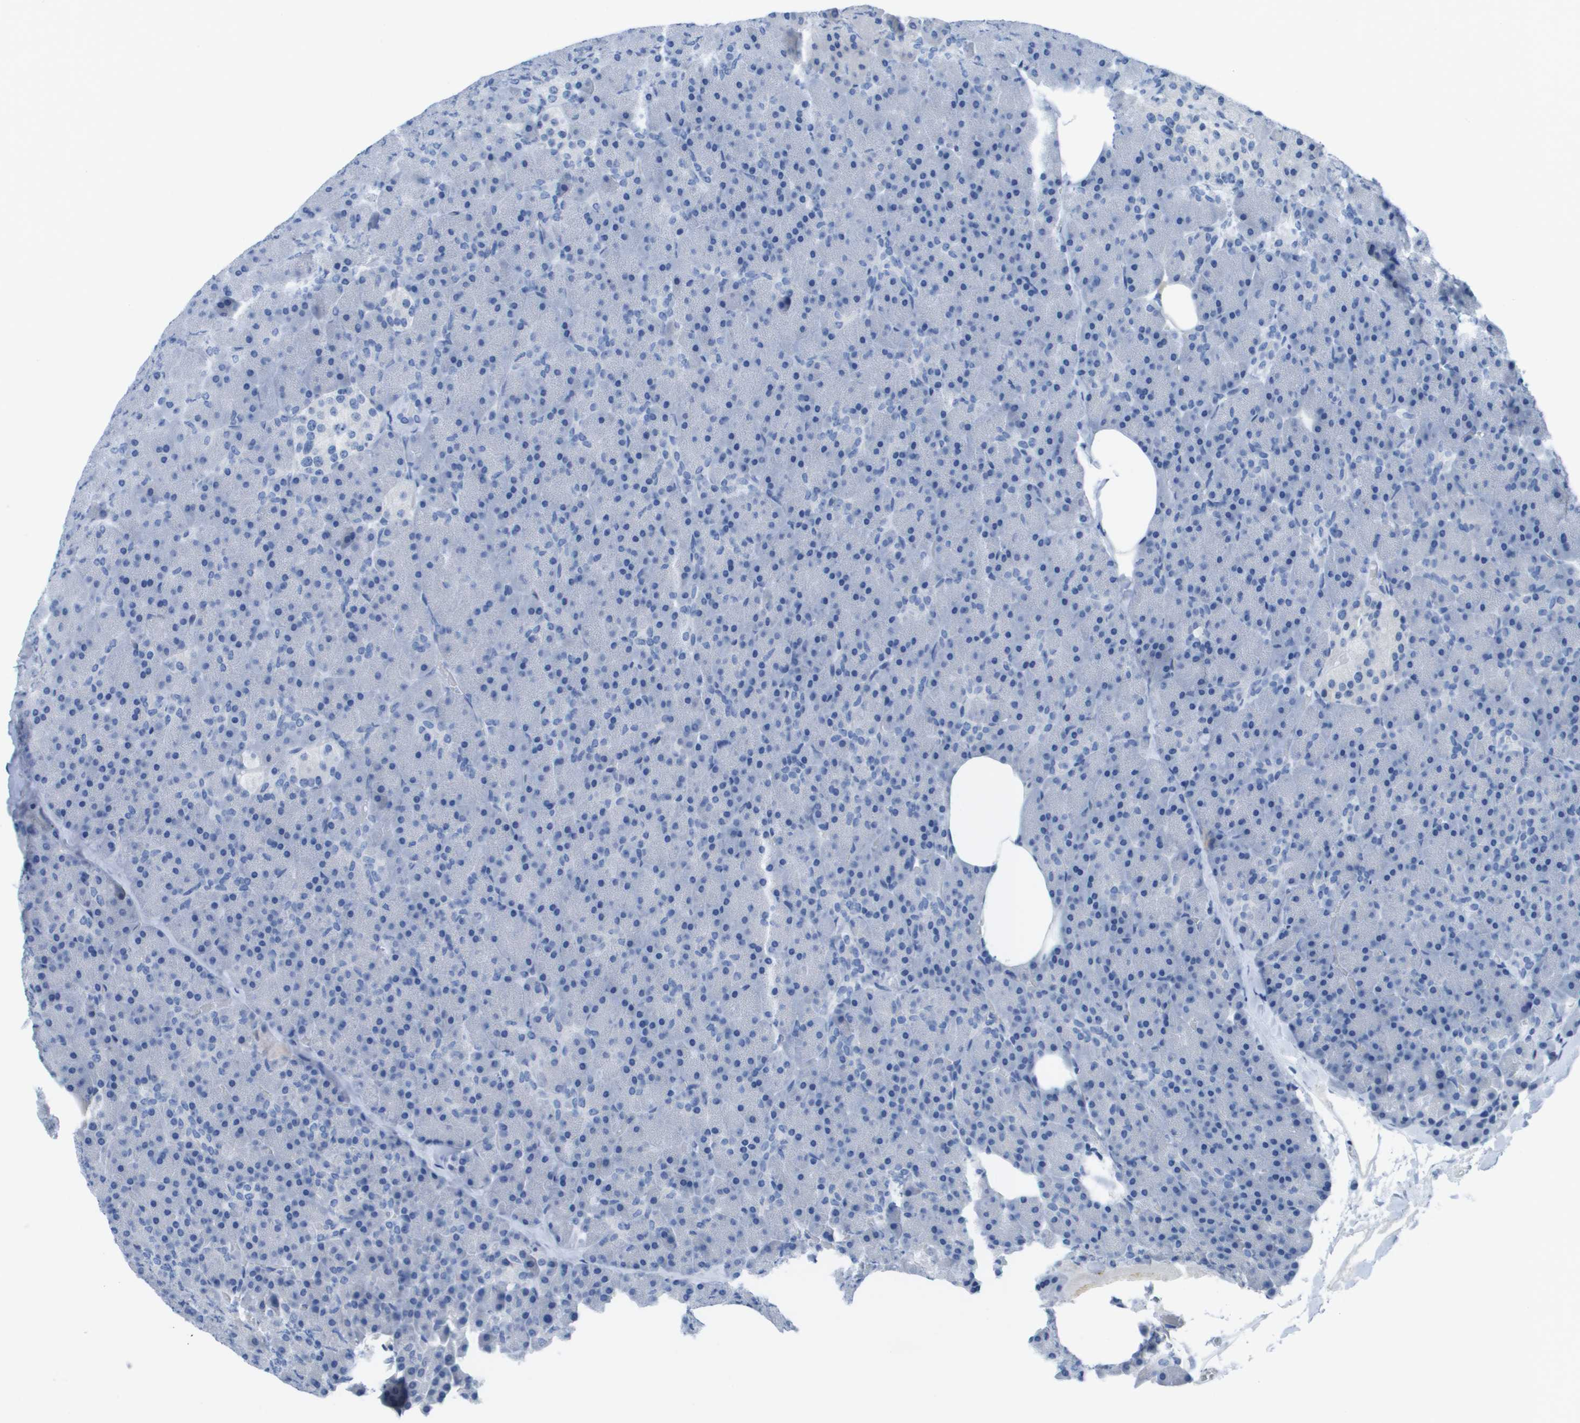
{"staining": {"intensity": "negative", "quantity": "none", "location": "none"}, "tissue": "pancreas", "cell_type": "Exocrine glandular cells", "image_type": "normal", "snomed": [{"axis": "morphology", "description": "Normal tissue, NOS"}, {"axis": "topography", "description": "Pancreas"}], "caption": "High power microscopy micrograph of an immunohistochemistry image of benign pancreas, revealing no significant staining in exocrine glandular cells.", "gene": "GPR18", "patient": {"sex": "female", "age": 35}}